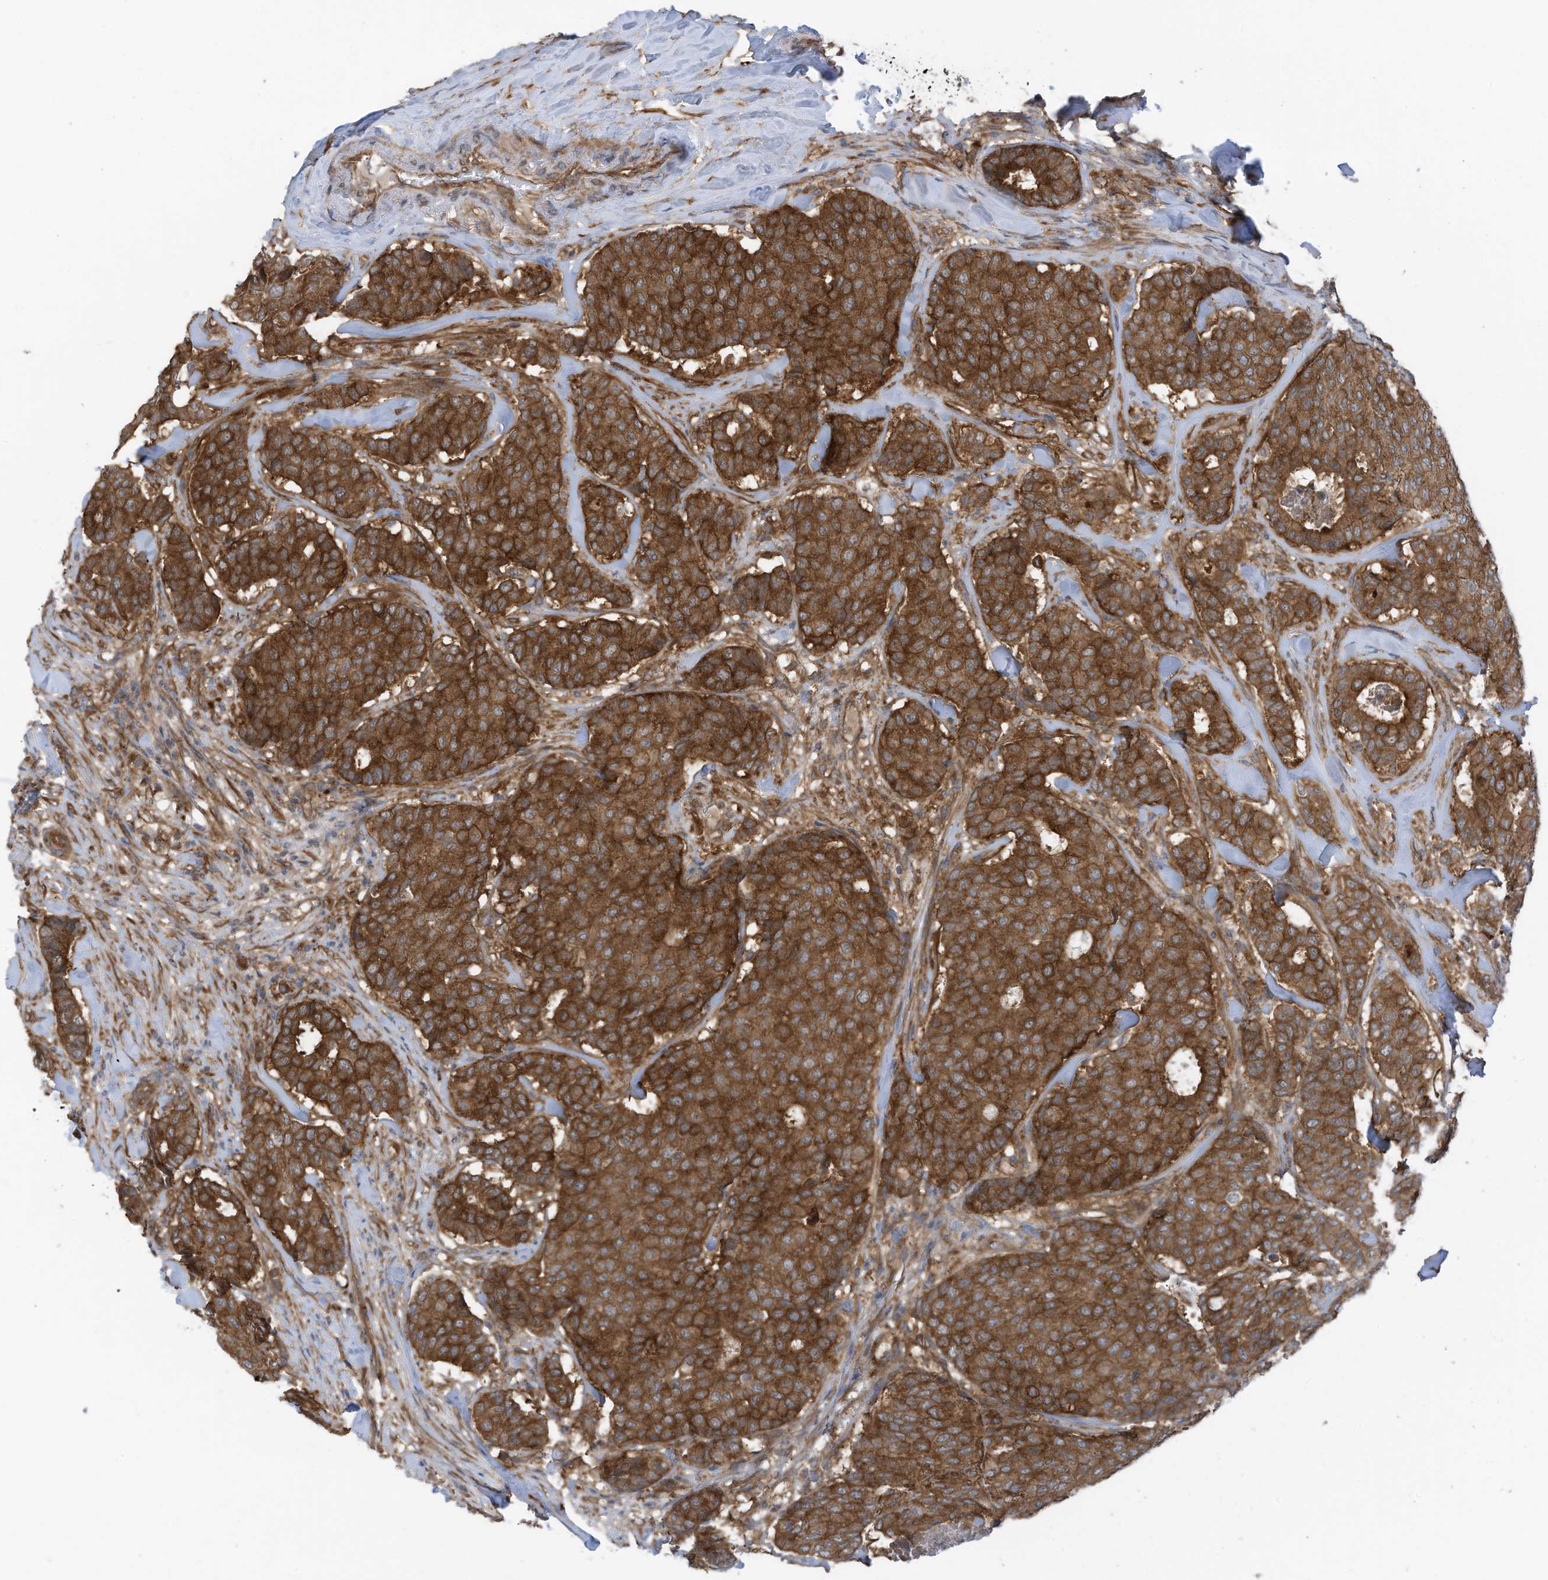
{"staining": {"intensity": "strong", "quantity": ">75%", "location": "cytoplasmic/membranous"}, "tissue": "breast cancer", "cell_type": "Tumor cells", "image_type": "cancer", "snomed": [{"axis": "morphology", "description": "Duct carcinoma"}, {"axis": "topography", "description": "Breast"}], "caption": "Immunohistochemistry (IHC) of intraductal carcinoma (breast) demonstrates high levels of strong cytoplasmic/membranous expression in about >75% of tumor cells. (Brightfield microscopy of DAB IHC at high magnification).", "gene": "REPS1", "patient": {"sex": "female", "age": 75}}